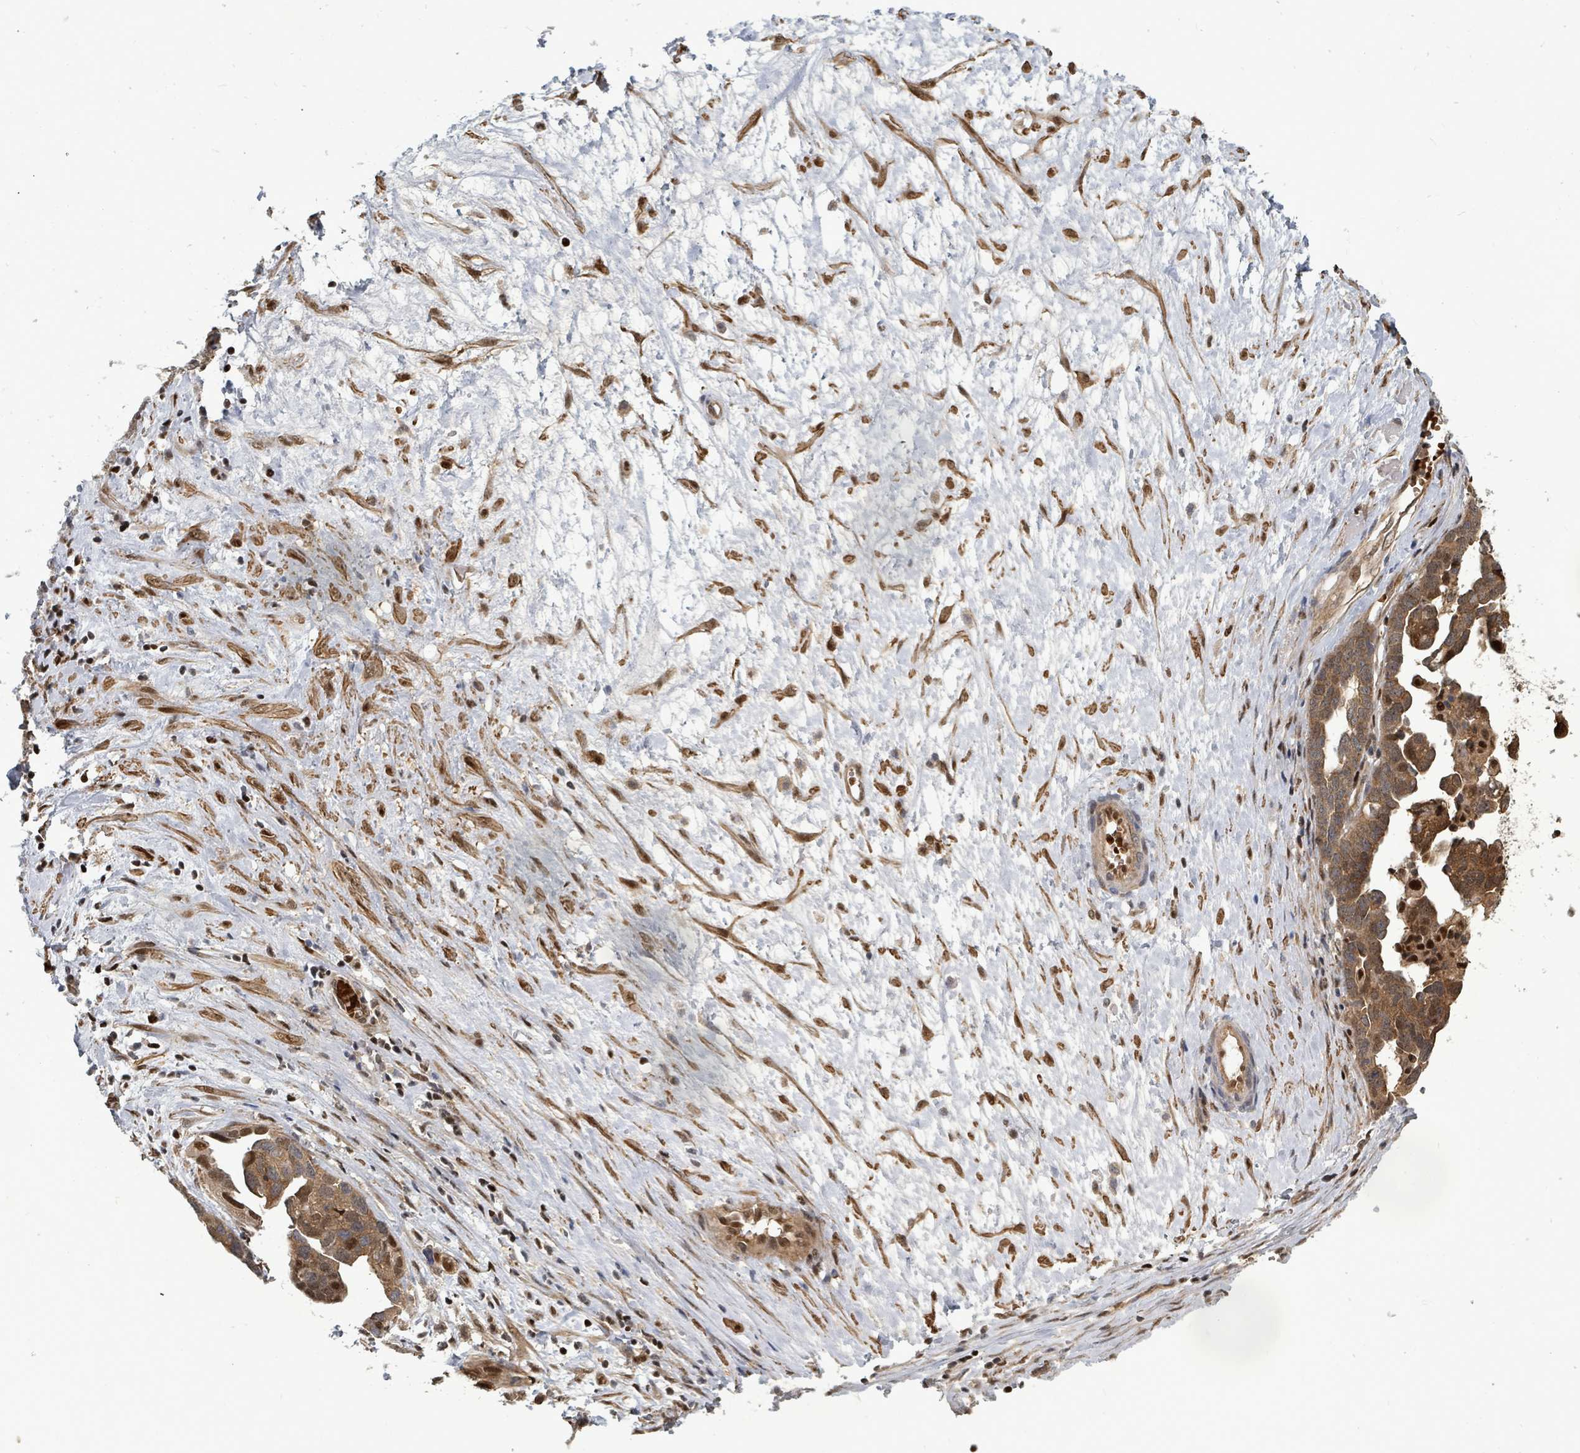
{"staining": {"intensity": "moderate", "quantity": ">75%", "location": "cytoplasmic/membranous,nuclear"}, "tissue": "ovarian cancer", "cell_type": "Tumor cells", "image_type": "cancer", "snomed": [{"axis": "morphology", "description": "Cystadenocarcinoma, serous, NOS"}, {"axis": "topography", "description": "Ovary"}], "caption": "Ovarian cancer (serous cystadenocarcinoma) stained for a protein demonstrates moderate cytoplasmic/membranous and nuclear positivity in tumor cells. Nuclei are stained in blue.", "gene": "TRDMT1", "patient": {"sex": "female", "age": 54}}